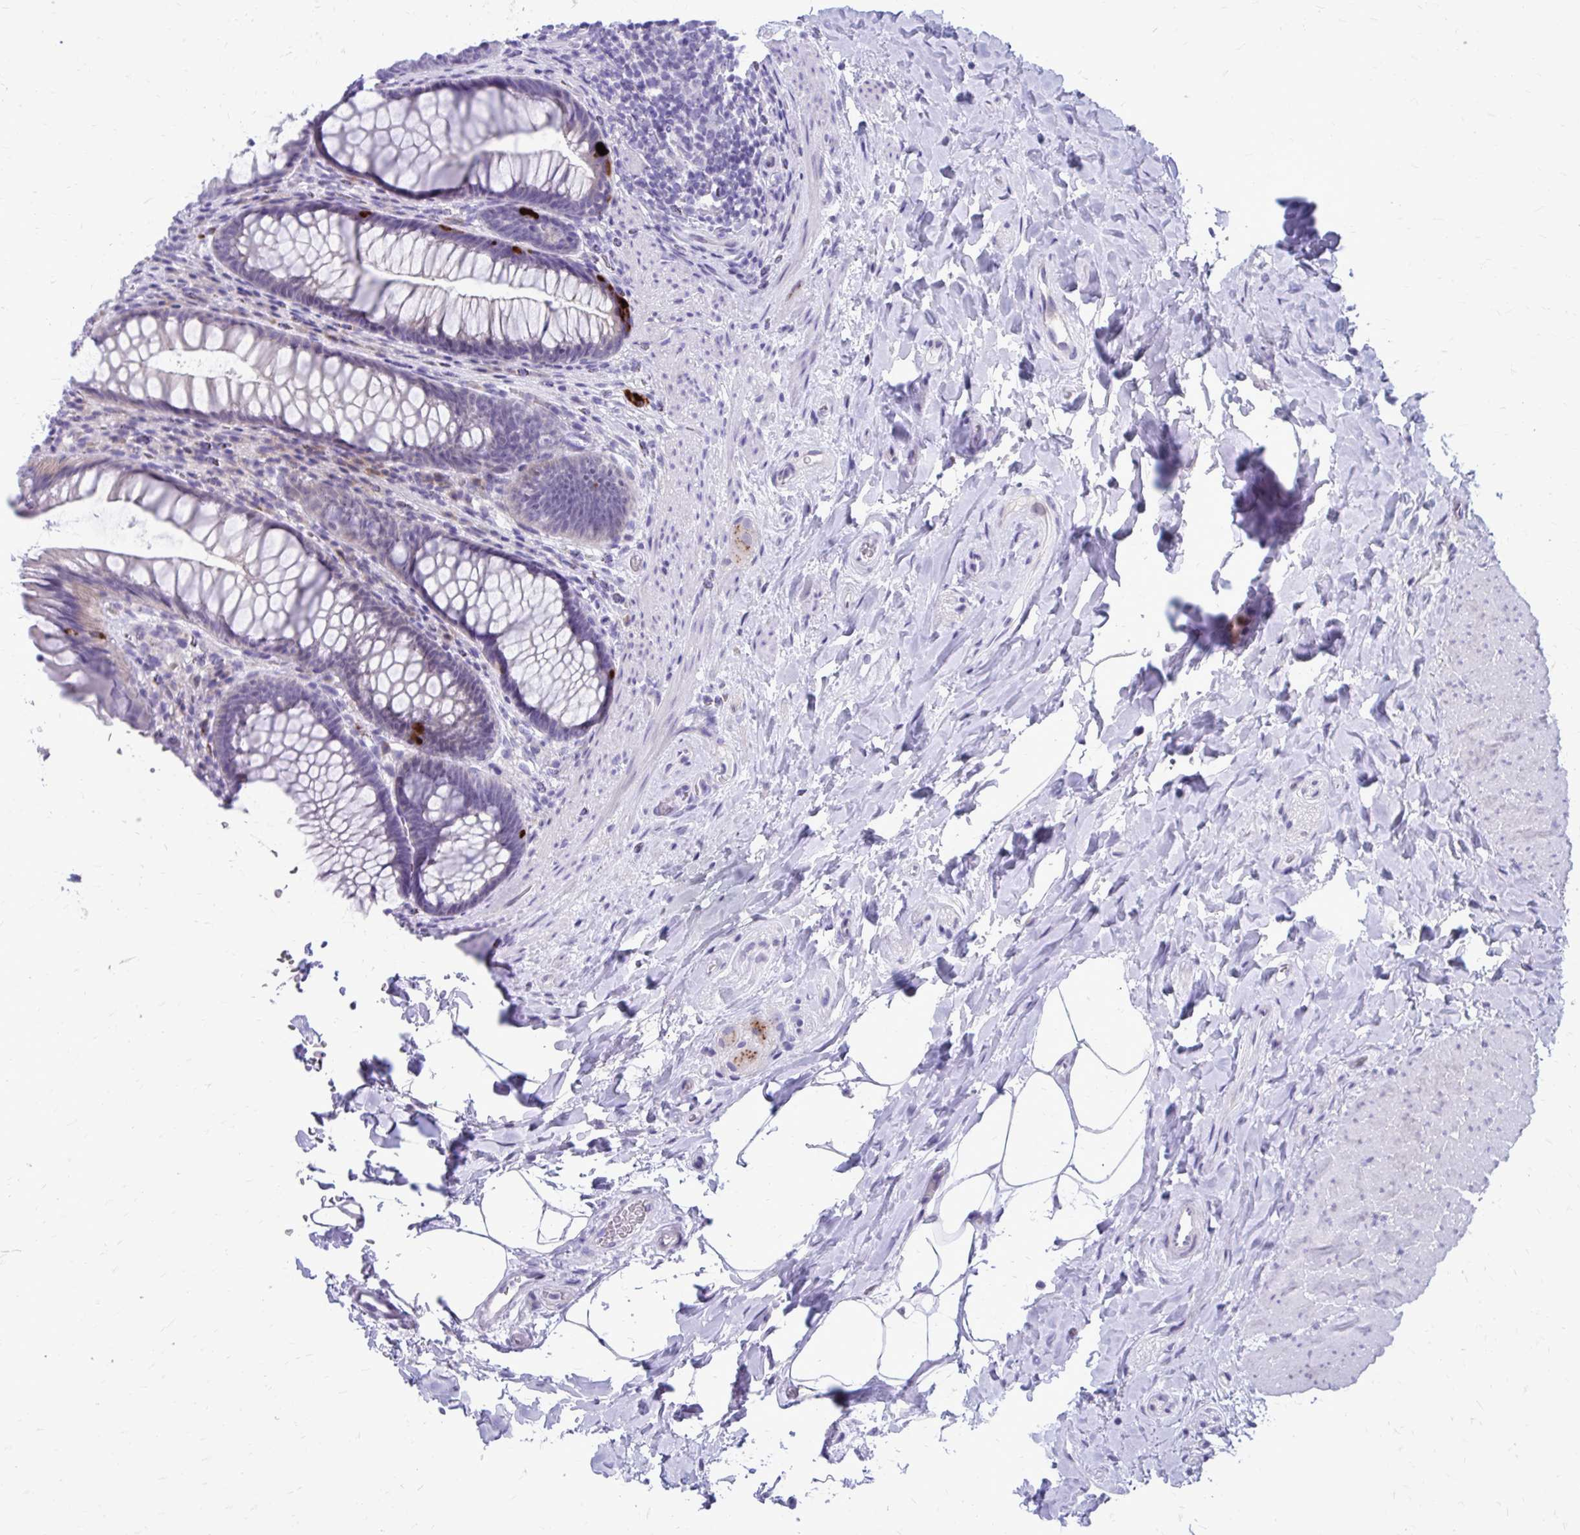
{"staining": {"intensity": "strong", "quantity": "<25%", "location": "cytoplasmic/membranous"}, "tissue": "rectum", "cell_type": "Glandular cells", "image_type": "normal", "snomed": [{"axis": "morphology", "description": "Normal tissue, NOS"}, {"axis": "topography", "description": "Rectum"}], "caption": "Protein positivity by immunohistochemistry displays strong cytoplasmic/membranous staining in about <25% of glandular cells in normal rectum.", "gene": "LCN15", "patient": {"sex": "male", "age": 53}}